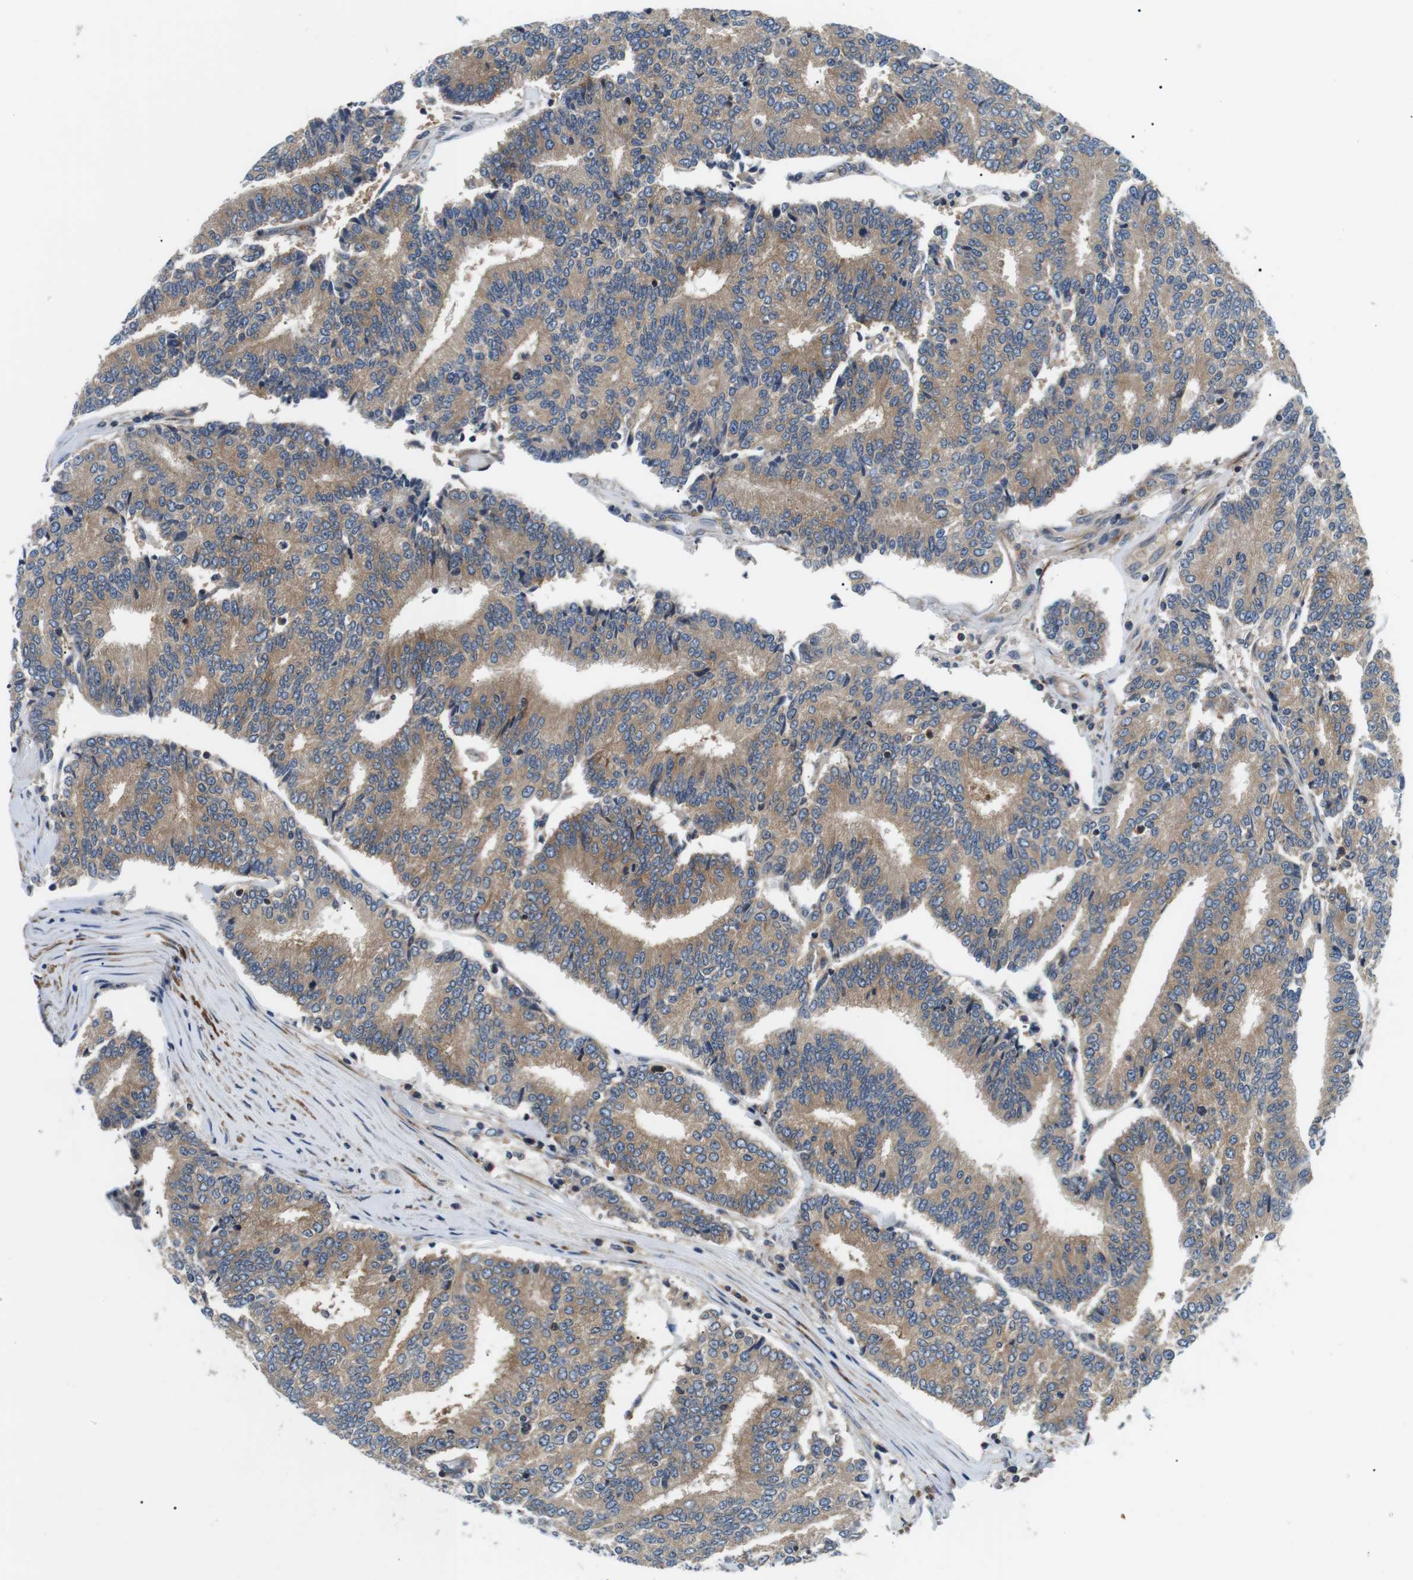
{"staining": {"intensity": "moderate", "quantity": ">75%", "location": "cytoplasmic/membranous"}, "tissue": "prostate cancer", "cell_type": "Tumor cells", "image_type": "cancer", "snomed": [{"axis": "morphology", "description": "Normal tissue, NOS"}, {"axis": "morphology", "description": "Adenocarcinoma, High grade"}, {"axis": "topography", "description": "Prostate"}, {"axis": "topography", "description": "Seminal veicle"}], "caption": "Adenocarcinoma (high-grade) (prostate) stained with IHC shows moderate cytoplasmic/membranous expression in approximately >75% of tumor cells. The staining was performed using DAB, with brown indicating positive protein expression. Nuclei are stained blue with hematoxylin.", "gene": "DIPK1A", "patient": {"sex": "male", "age": 55}}